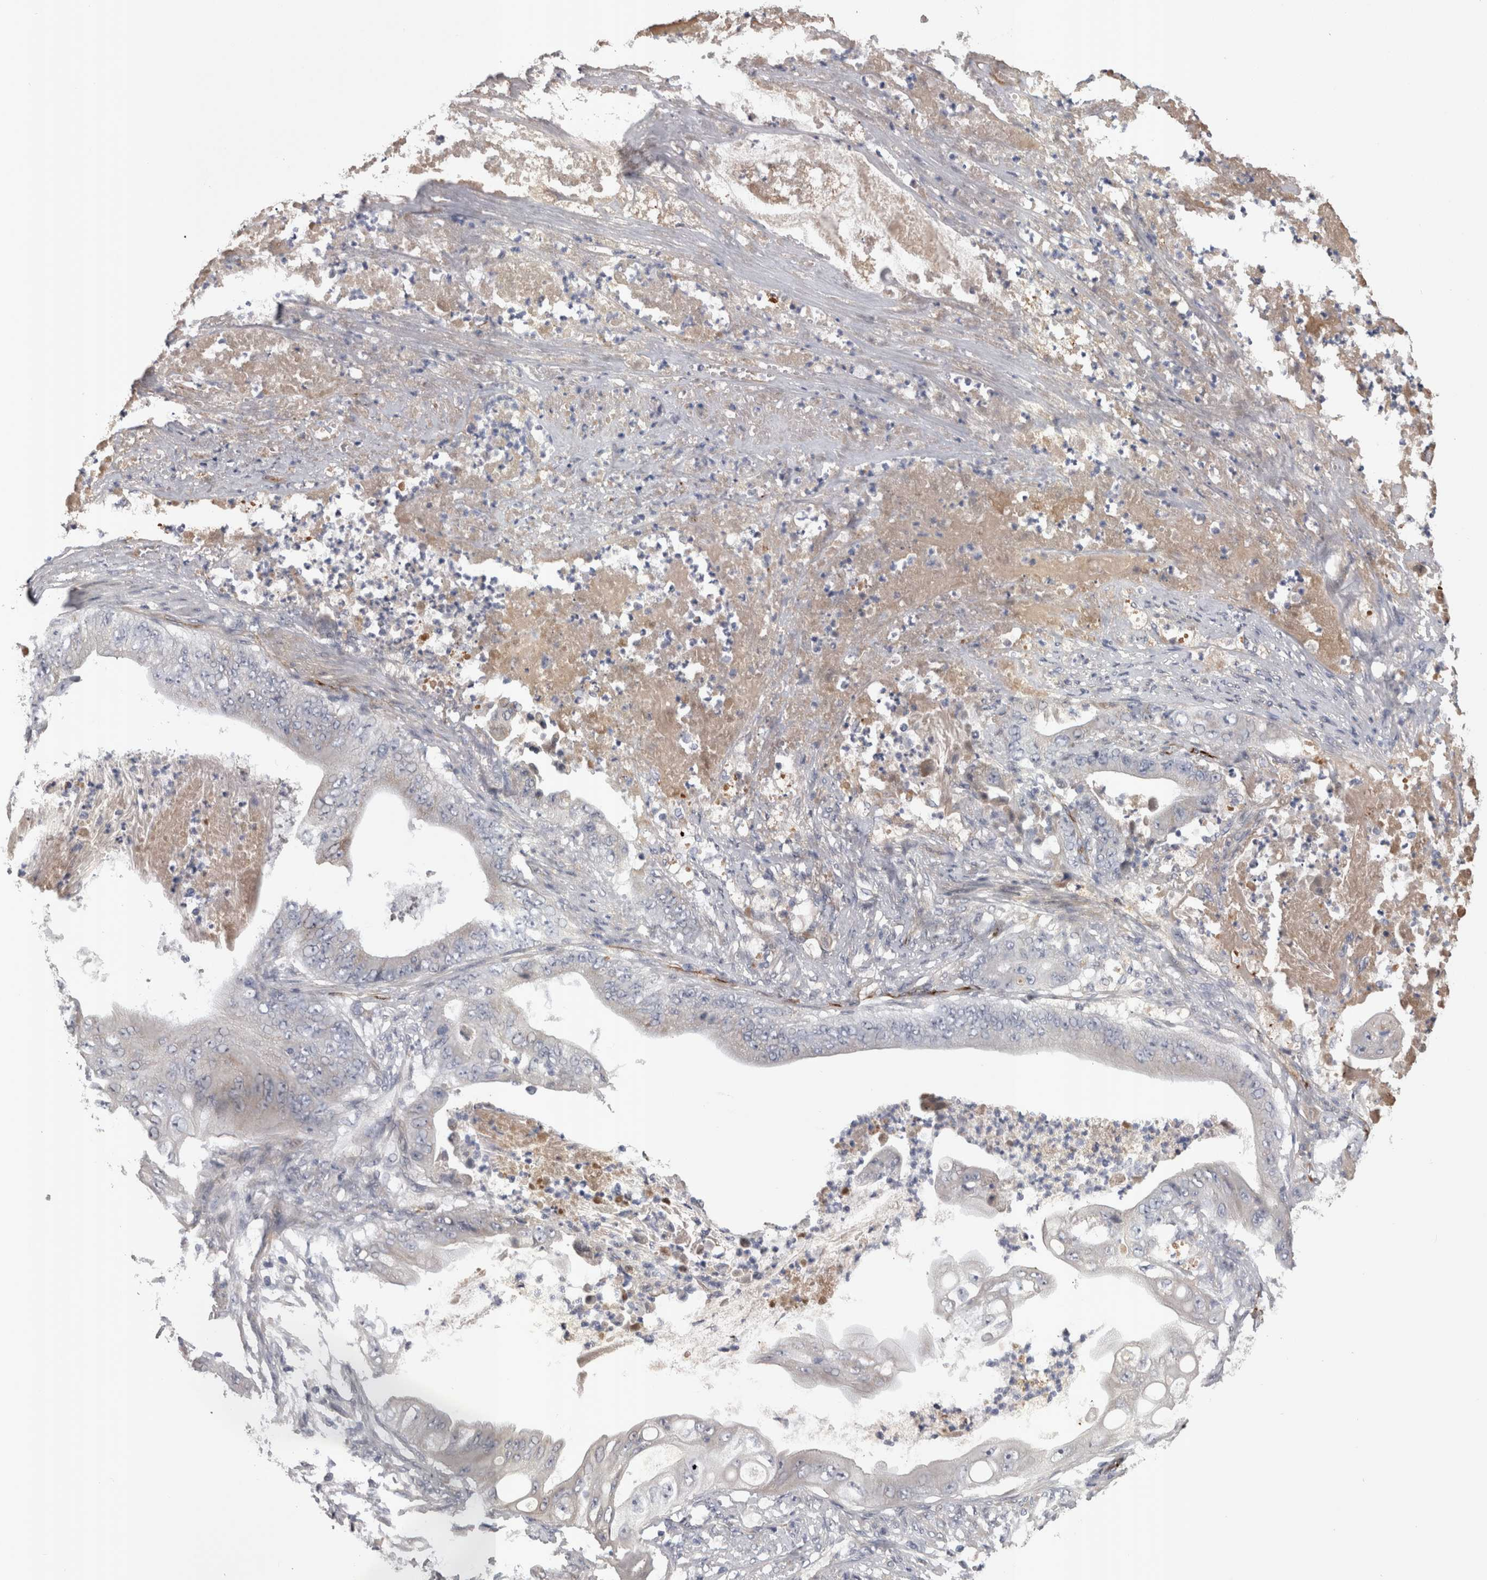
{"staining": {"intensity": "negative", "quantity": "none", "location": "none"}, "tissue": "stomach cancer", "cell_type": "Tumor cells", "image_type": "cancer", "snomed": [{"axis": "morphology", "description": "Adenocarcinoma, NOS"}, {"axis": "topography", "description": "Stomach"}], "caption": "This is an IHC photomicrograph of stomach adenocarcinoma. There is no positivity in tumor cells.", "gene": "STC1", "patient": {"sex": "female", "age": 73}}